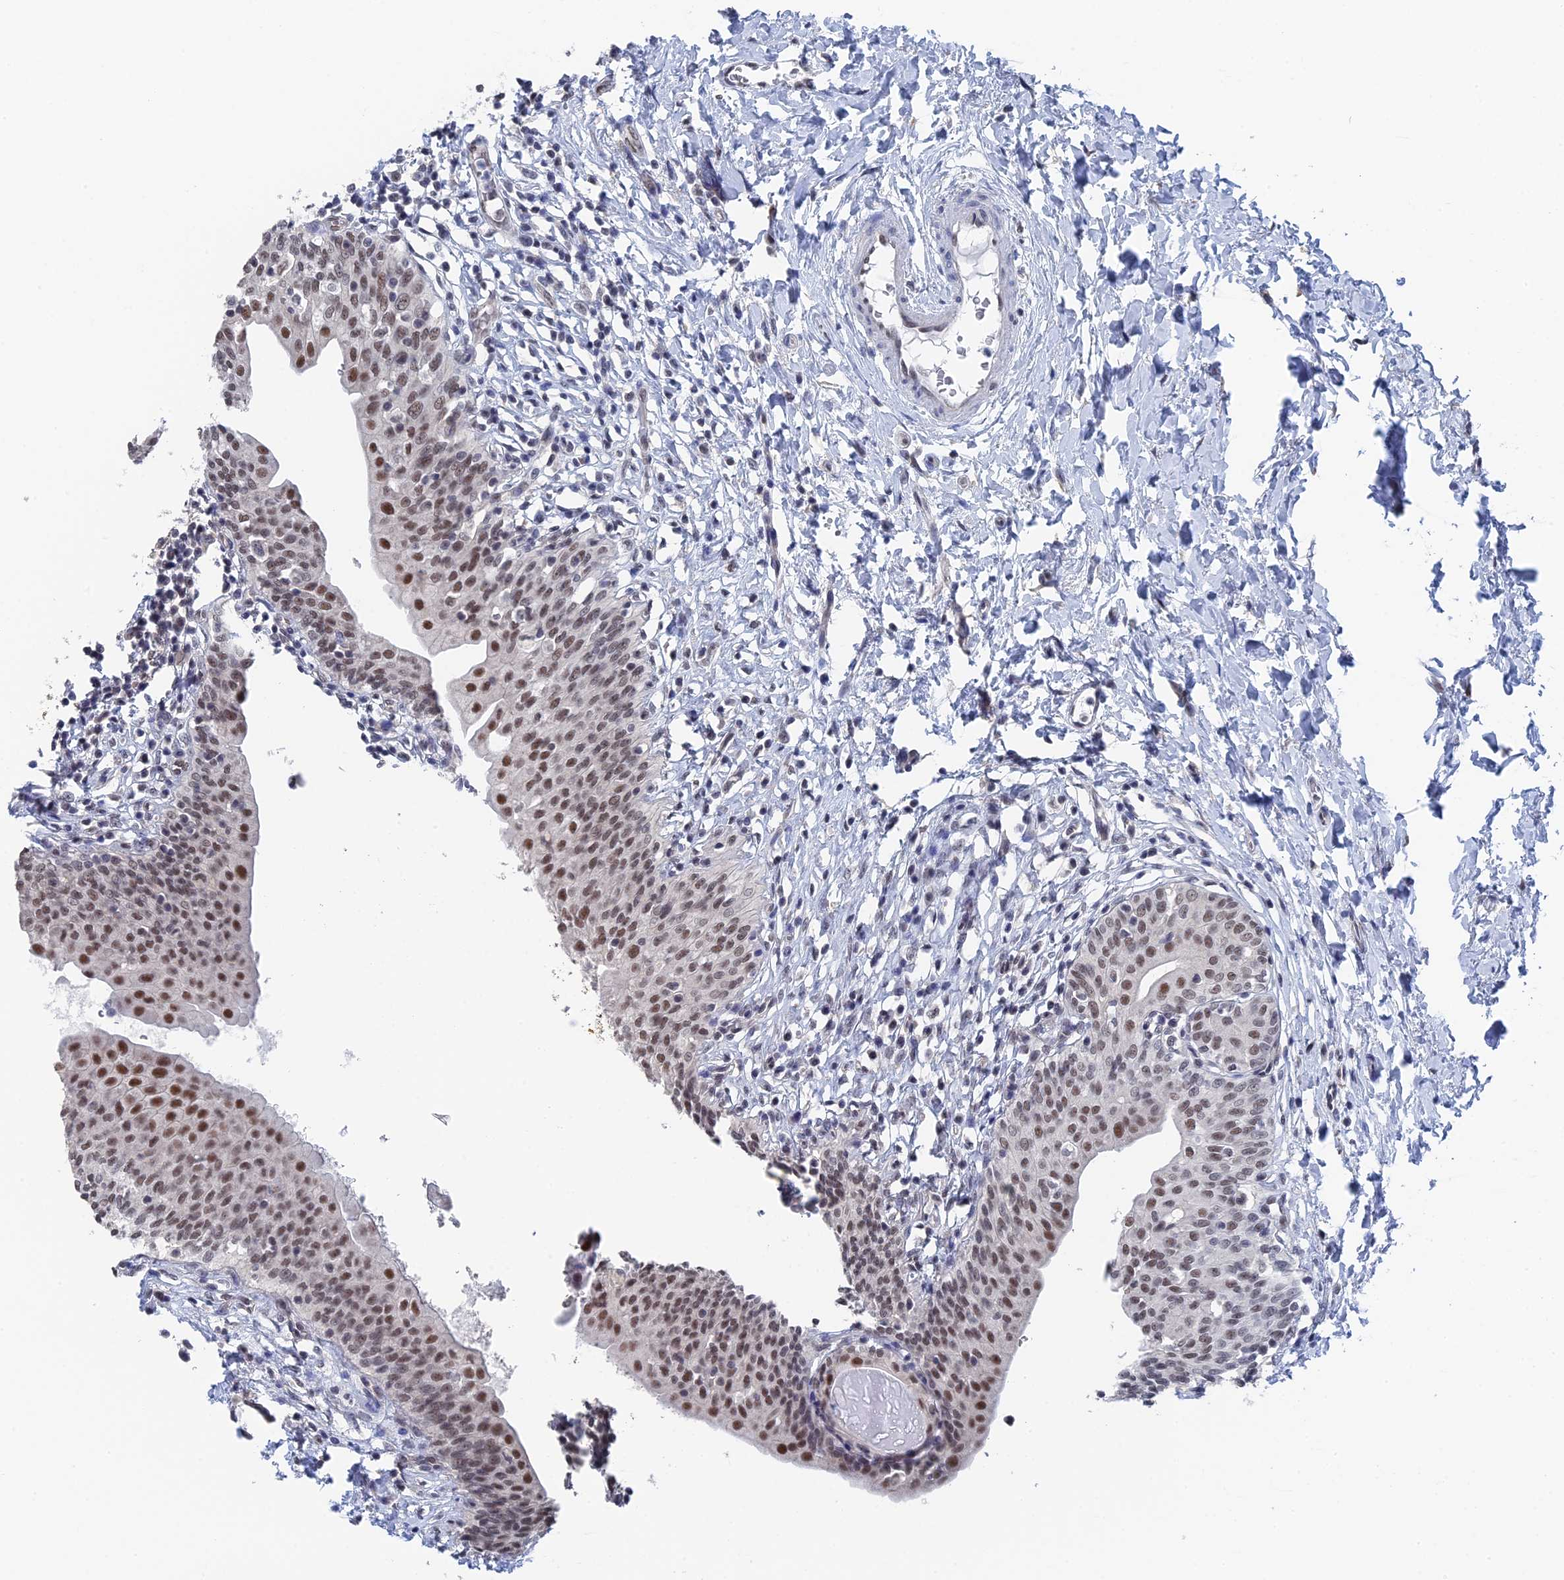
{"staining": {"intensity": "moderate", "quantity": ">75%", "location": "nuclear"}, "tissue": "urinary bladder", "cell_type": "Urothelial cells", "image_type": "normal", "snomed": [{"axis": "morphology", "description": "Normal tissue, NOS"}, {"axis": "topography", "description": "Urinary bladder"}], "caption": "The histopathology image displays a brown stain indicating the presence of a protein in the nuclear of urothelial cells in urinary bladder. The staining is performed using DAB (3,3'-diaminobenzidine) brown chromogen to label protein expression. The nuclei are counter-stained blue using hematoxylin.", "gene": "TSSC4", "patient": {"sex": "male", "age": 83}}